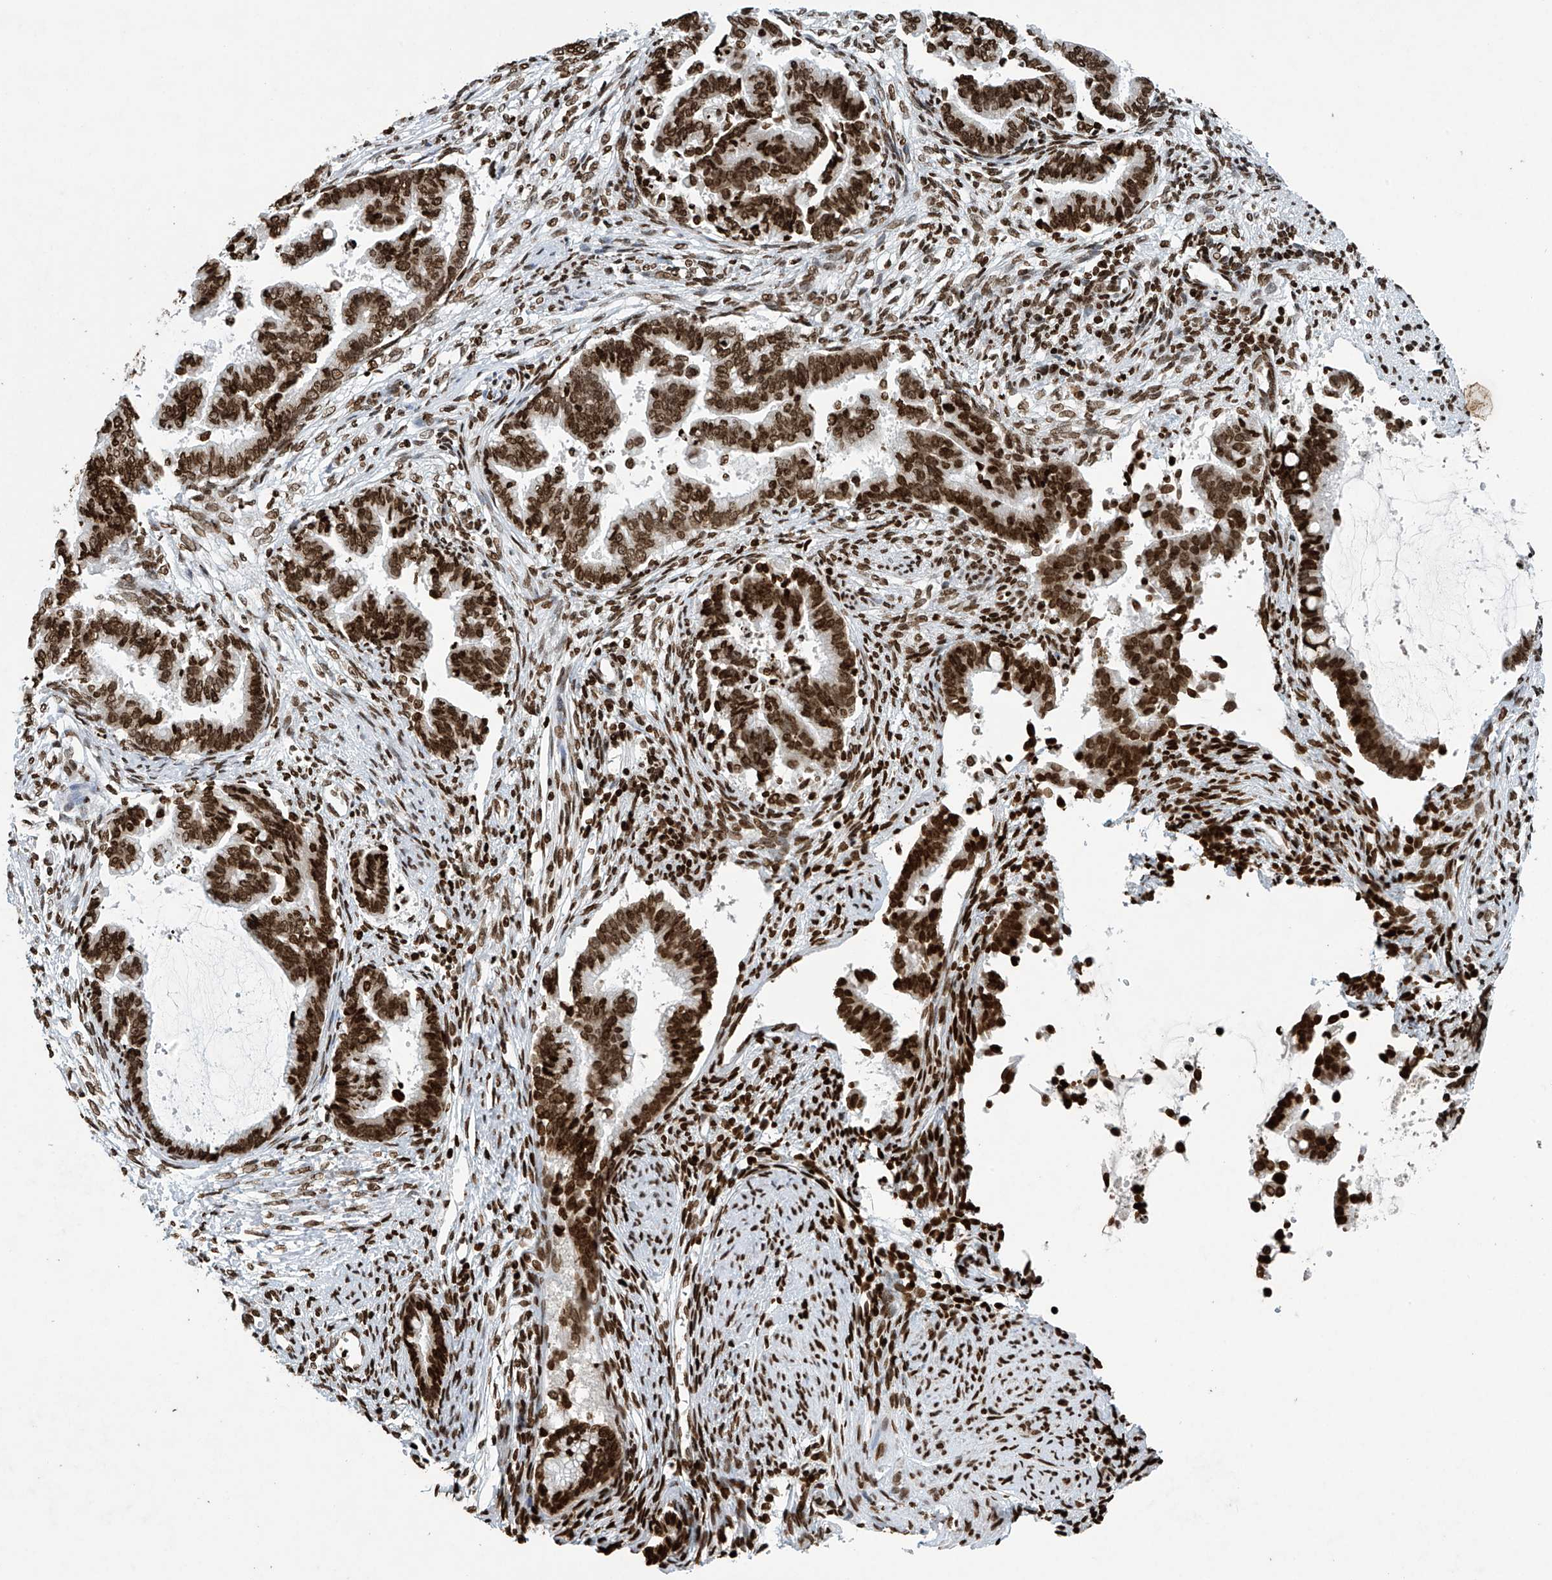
{"staining": {"intensity": "strong", "quantity": ">75%", "location": "nuclear"}, "tissue": "cervical cancer", "cell_type": "Tumor cells", "image_type": "cancer", "snomed": [{"axis": "morphology", "description": "Adenocarcinoma, NOS"}, {"axis": "topography", "description": "Cervix"}], "caption": "Brown immunohistochemical staining in adenocarcinoma (cervical) shows strong nuclear staining in about >75% of tumor cells.", "gene": "H4C16", "patient": {"sex": "female", "age": 44}}